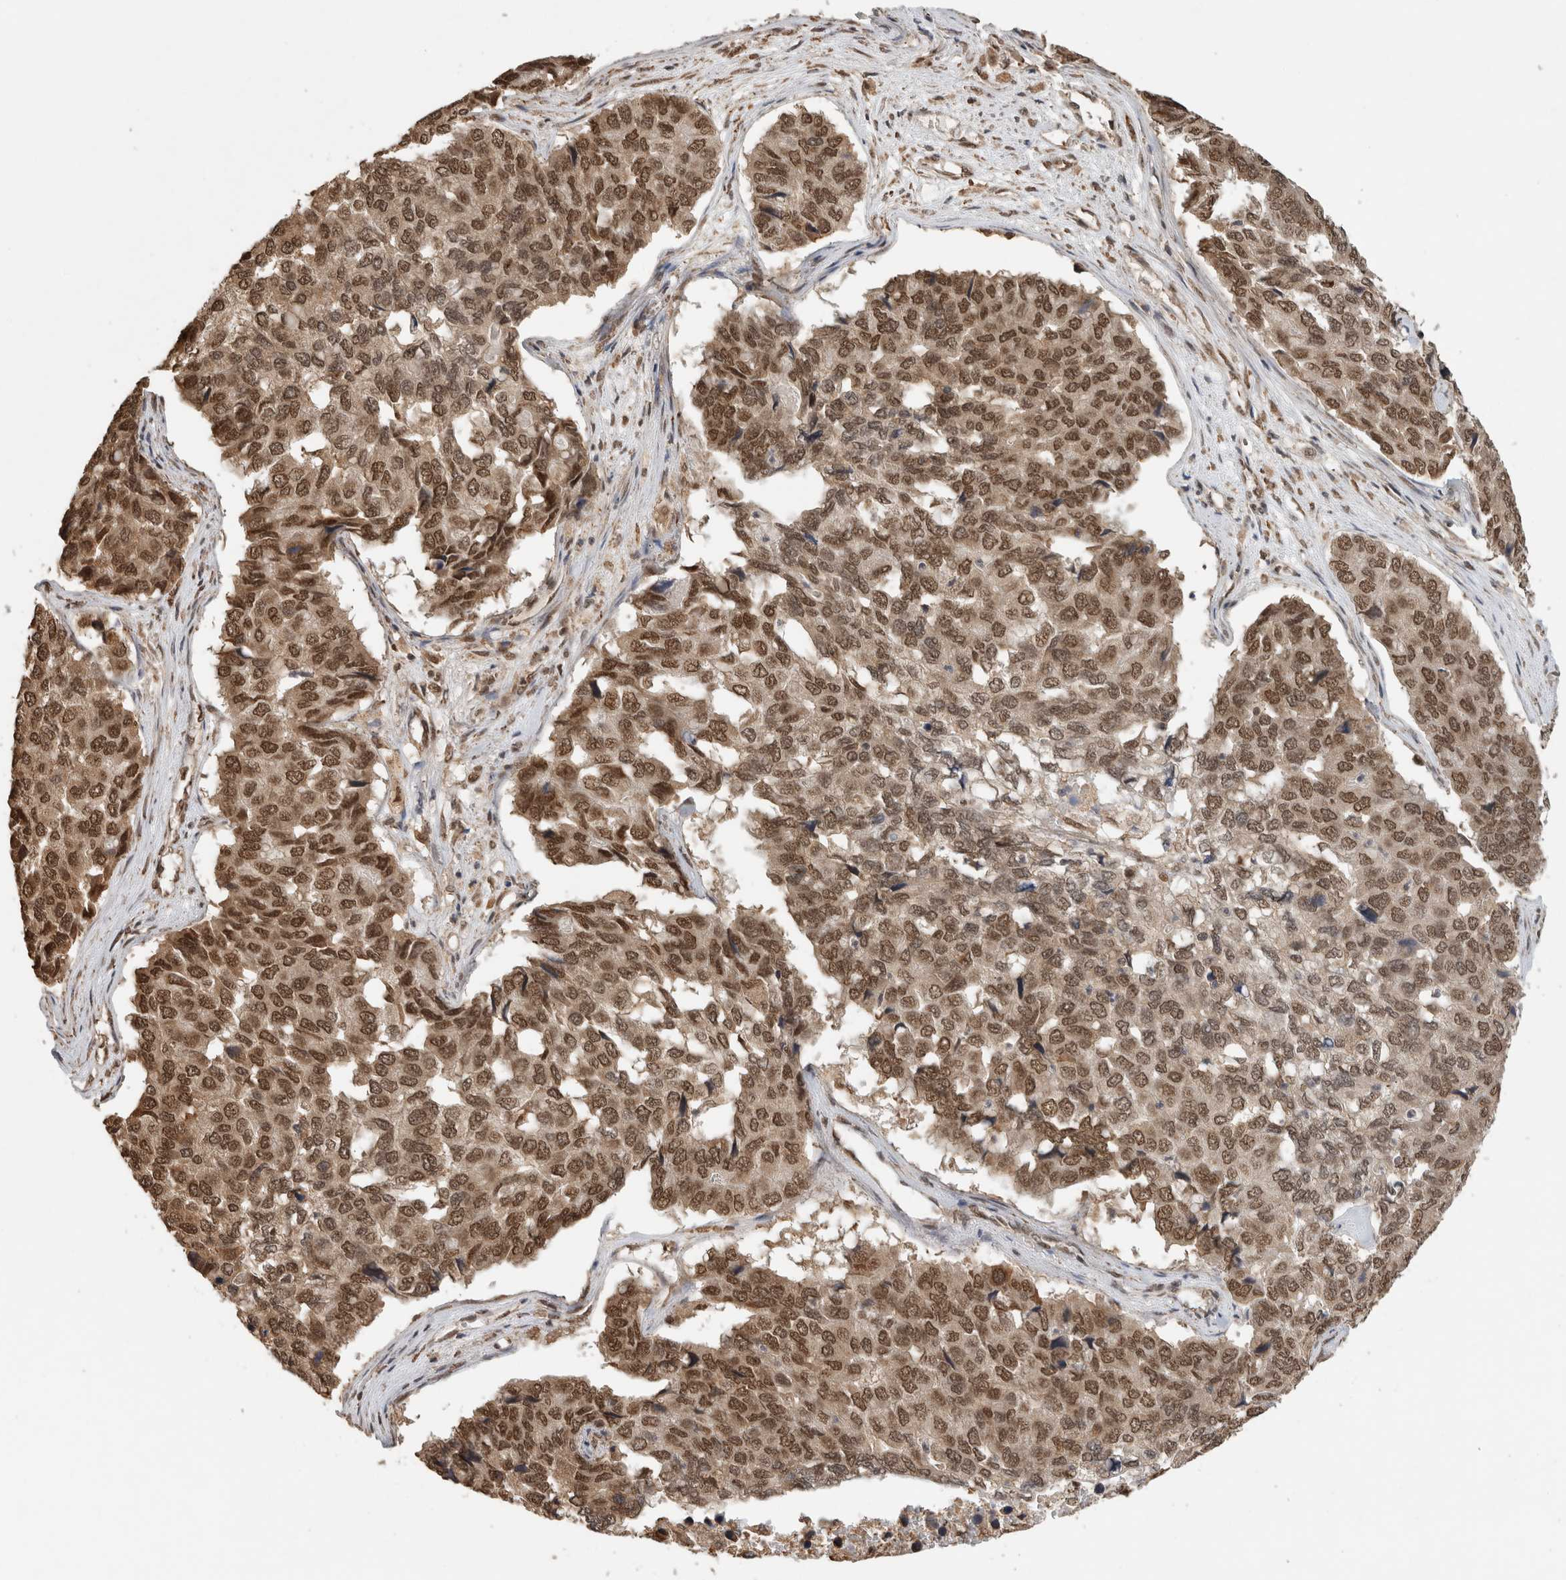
{"staining": {"intensity": "moderate", "quantity": ">75%", "location": "nuclear"}, "tissue": "pancreatic cancer", "cell_type": "Tumor cells", "image_type": "cancer", "snomed": [{"axis": "morphology", "description": "Adenocarcinoma, NOS"}, {"axis": "topography", "description": "Pancreas"}], "caption": "Protein analysis of adenocarcinoma (pancreatic) tissue displays moderate nuclear expression in approximately >75% of tumor cells.", "gene": "C1orf21", "patient": {"sex": "male", "age": 50}}